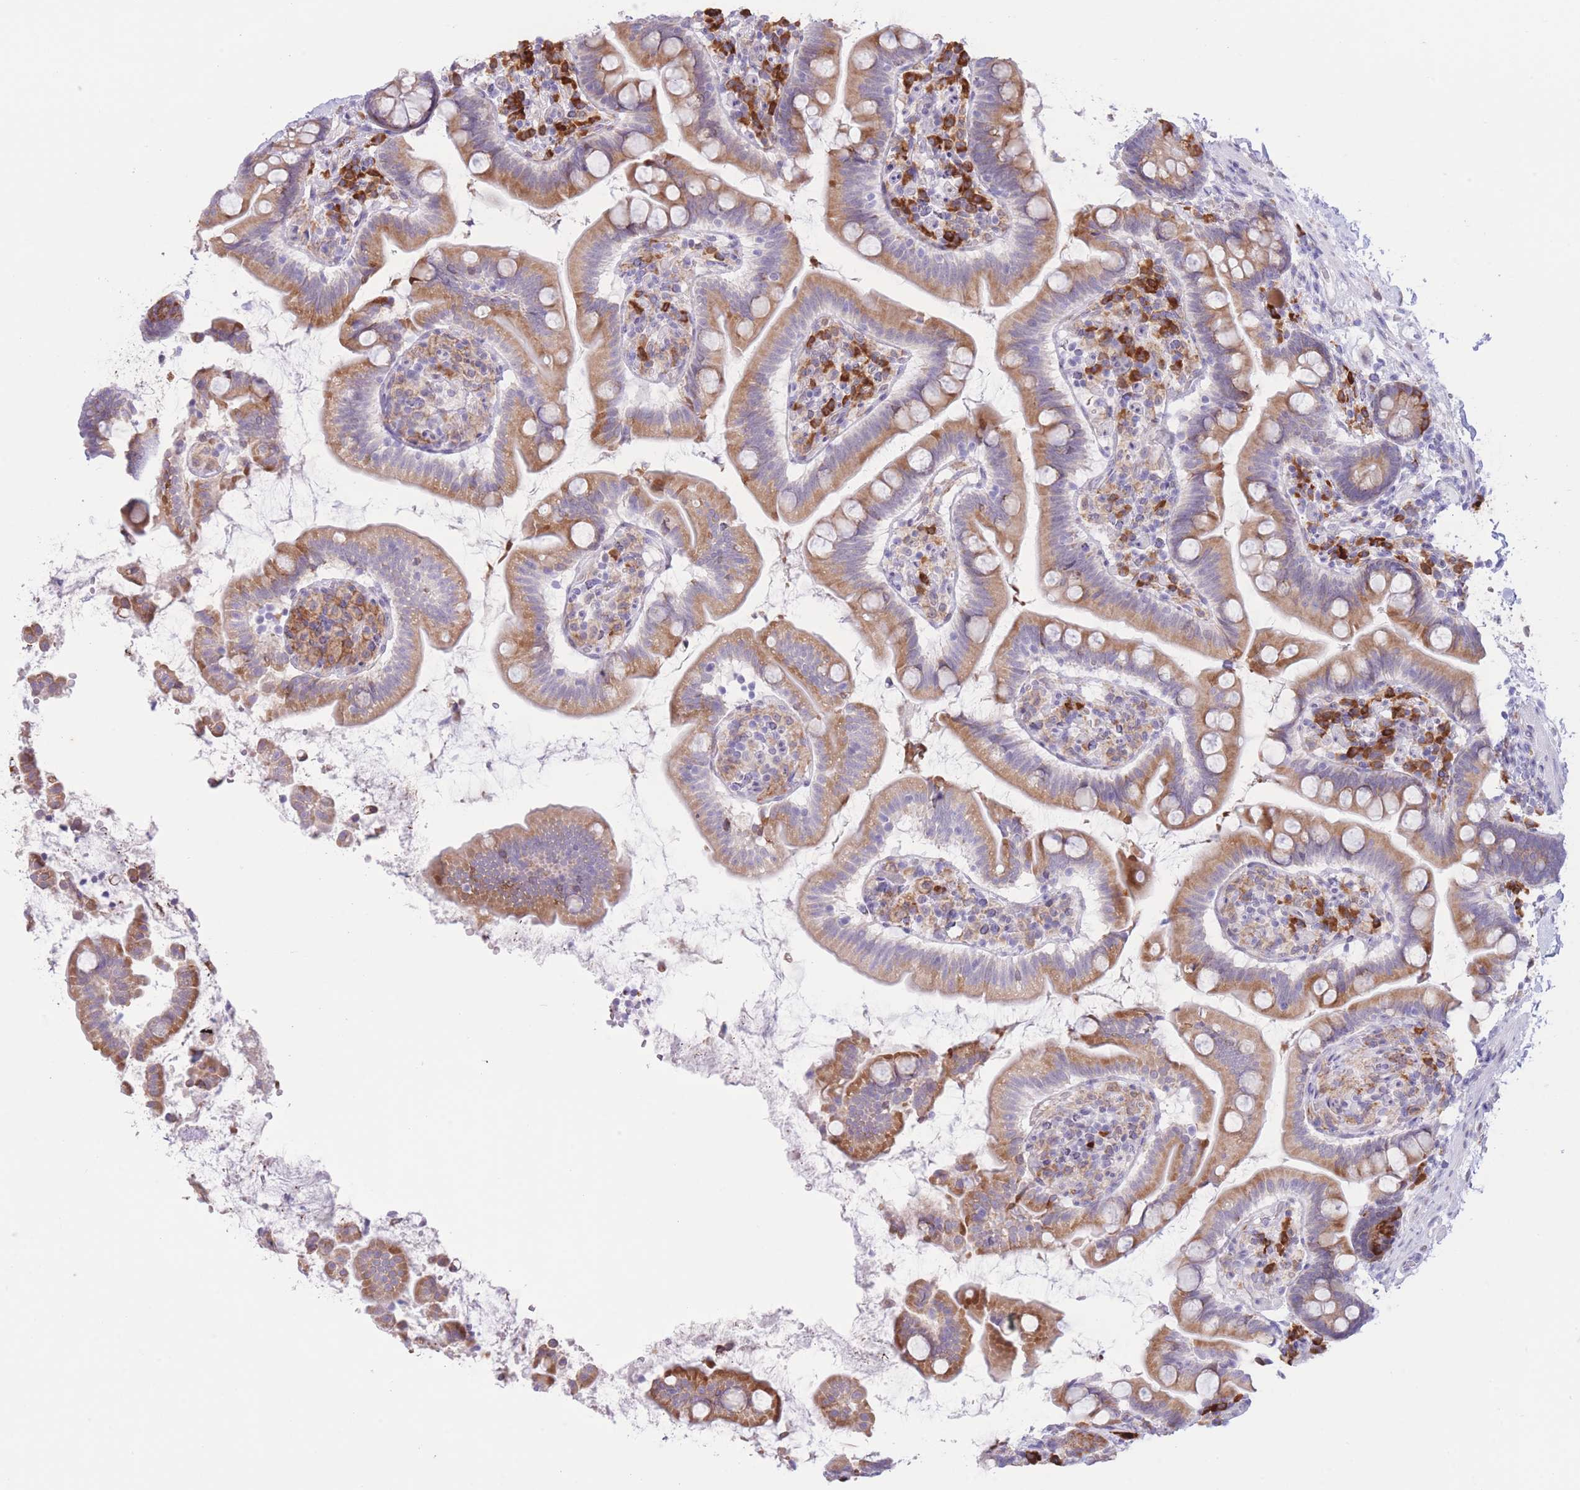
{"staining": {"intensity": "moderate", "quantity": ">75%", "location": "cytoplasmic/membranous"}, "tissue": "small intestine", "cell_type": "Glandular cells", "image_type": "normal", "snomed": [{"axis": "morphology", "description": "Normal tissue, NOS"}, {"axis": "topography", "description": "Small intestine"}], "caption": "Benign small intestine demonstrates moderate cytoplasmic/membranous positivity in about >75% of glandular cells, visualized by immunohistochemistry. (IHC, brightfield microscopy, high magnification).", "gene": "MYDGF", "patient": {"sex": "female", "age": 64}}